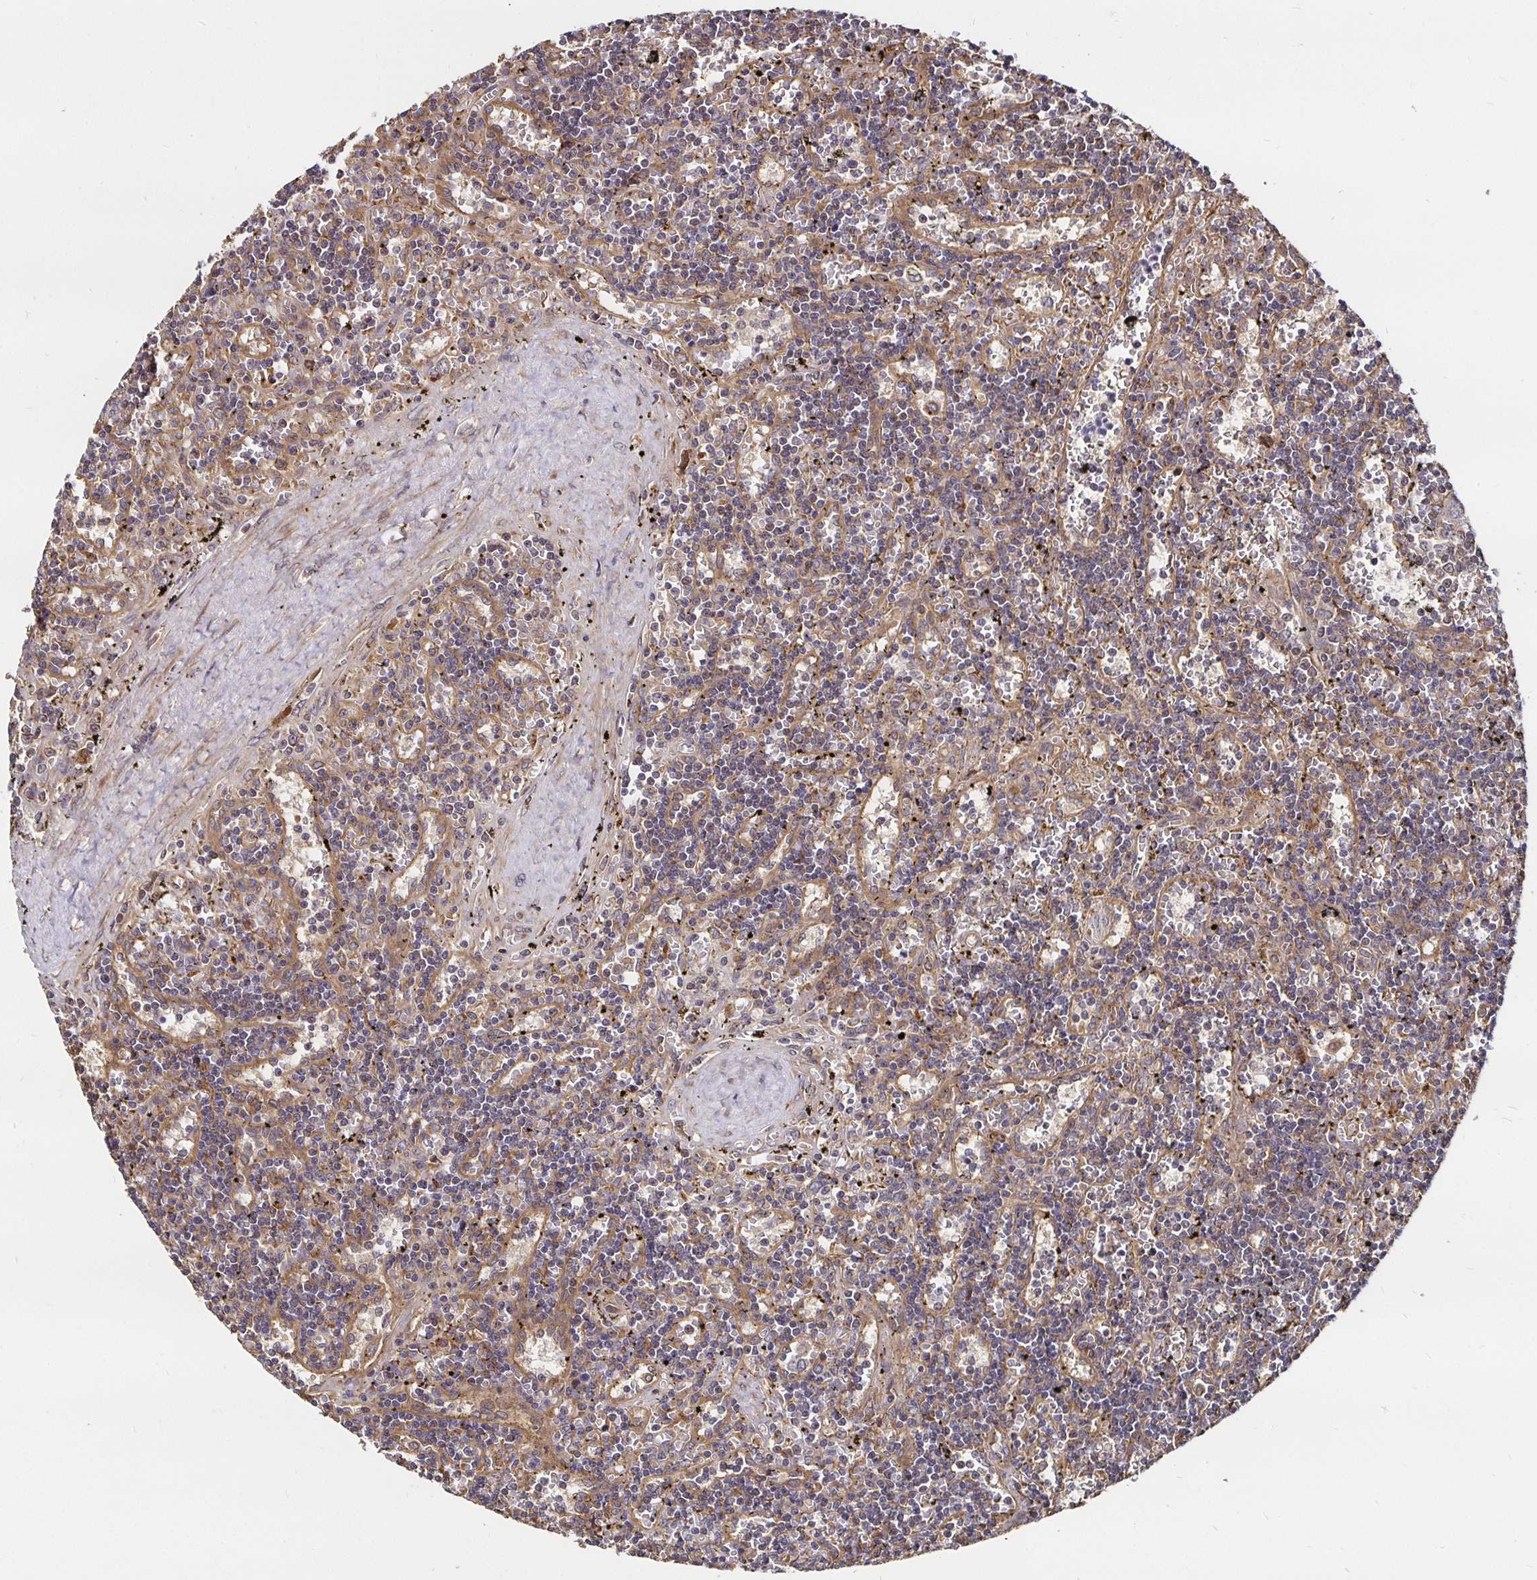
{"staining": {"intensity": "weak", "quantity": "25%-75%", "location": "cytoplasmic/membranous"}, "tissue": "lymphoma", "cell_type": "Tumor cells", "image_type": "cancer", "snomed": [{"axis": "morphology", "description": "Malignant lymphoma, non-Hodgkin's type, Low grade"}, {"axis": "topography", "description": "Spleen"}], "caption": "IHC of human lymphoma shows low levels of weak cytoplasmic/membranous positivity in approximately 25%-75% of tumor cells. (IHC, brightfield microscopy, high magnification).", "gene": "MLST8", "patient": {"sex": "male", "age": 60}}